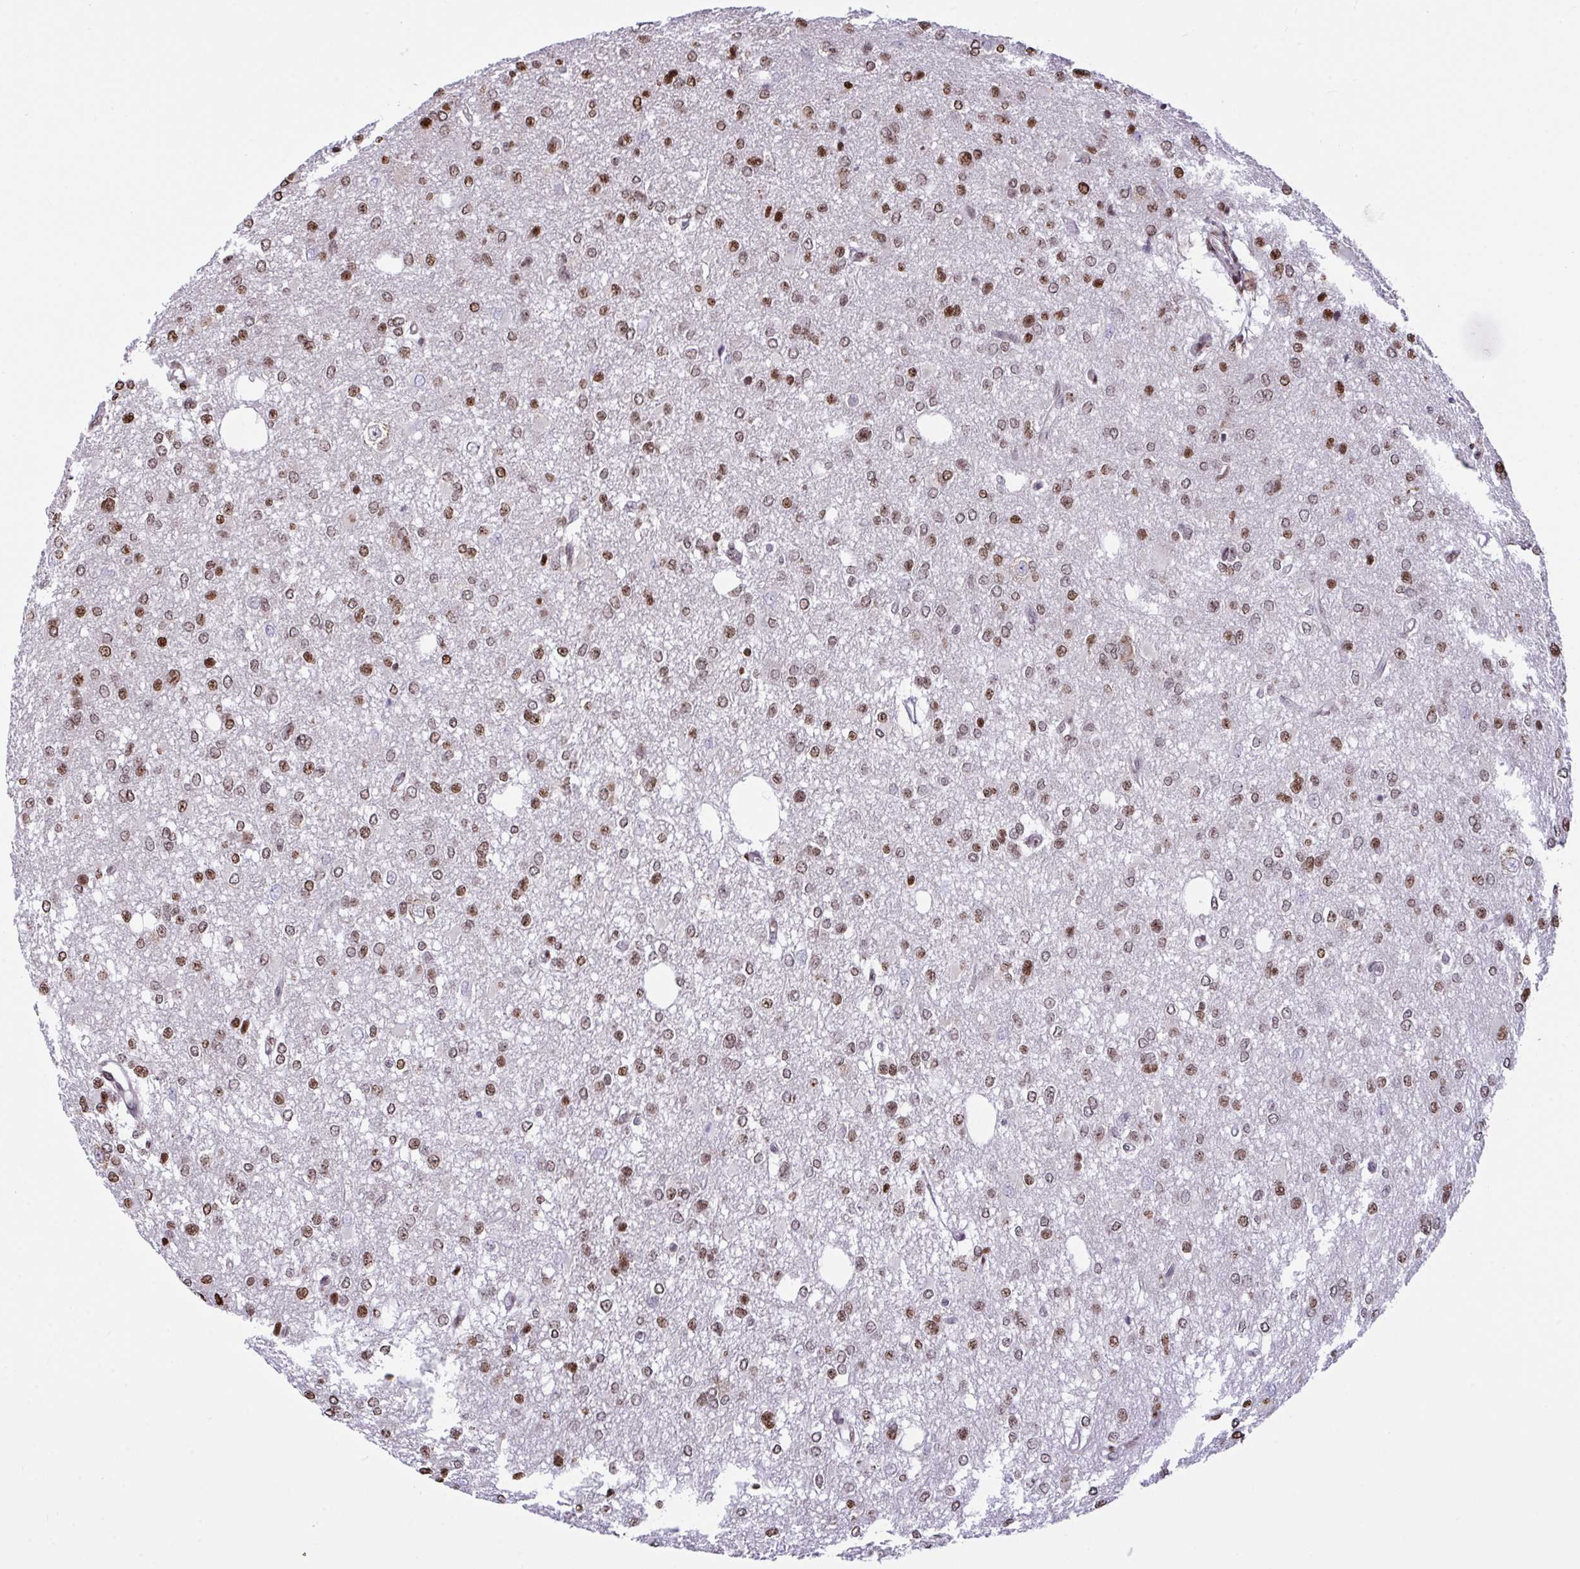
{"staining": {"intensity": "moderate", "quantity": ">75%", "location": "nuclear"}, "tissue": "glioma", "cell_type": "Tumor cells", "image_type": "cancer", "snomed": [{"axis": "morphology", "description": "Glioma, malignant, Low grade"}, {"axis": "topography", "description": "Brain"}], "caption": "This image shows glioma stained with immunohistochemistry to label a protein in brown. The nuclear of tumor cells show moderate positivity for the protein. Nuclei are counter-stained blue.", "gene": "RAPGEF5", "patient": {"sex": "male", "age": 26}}